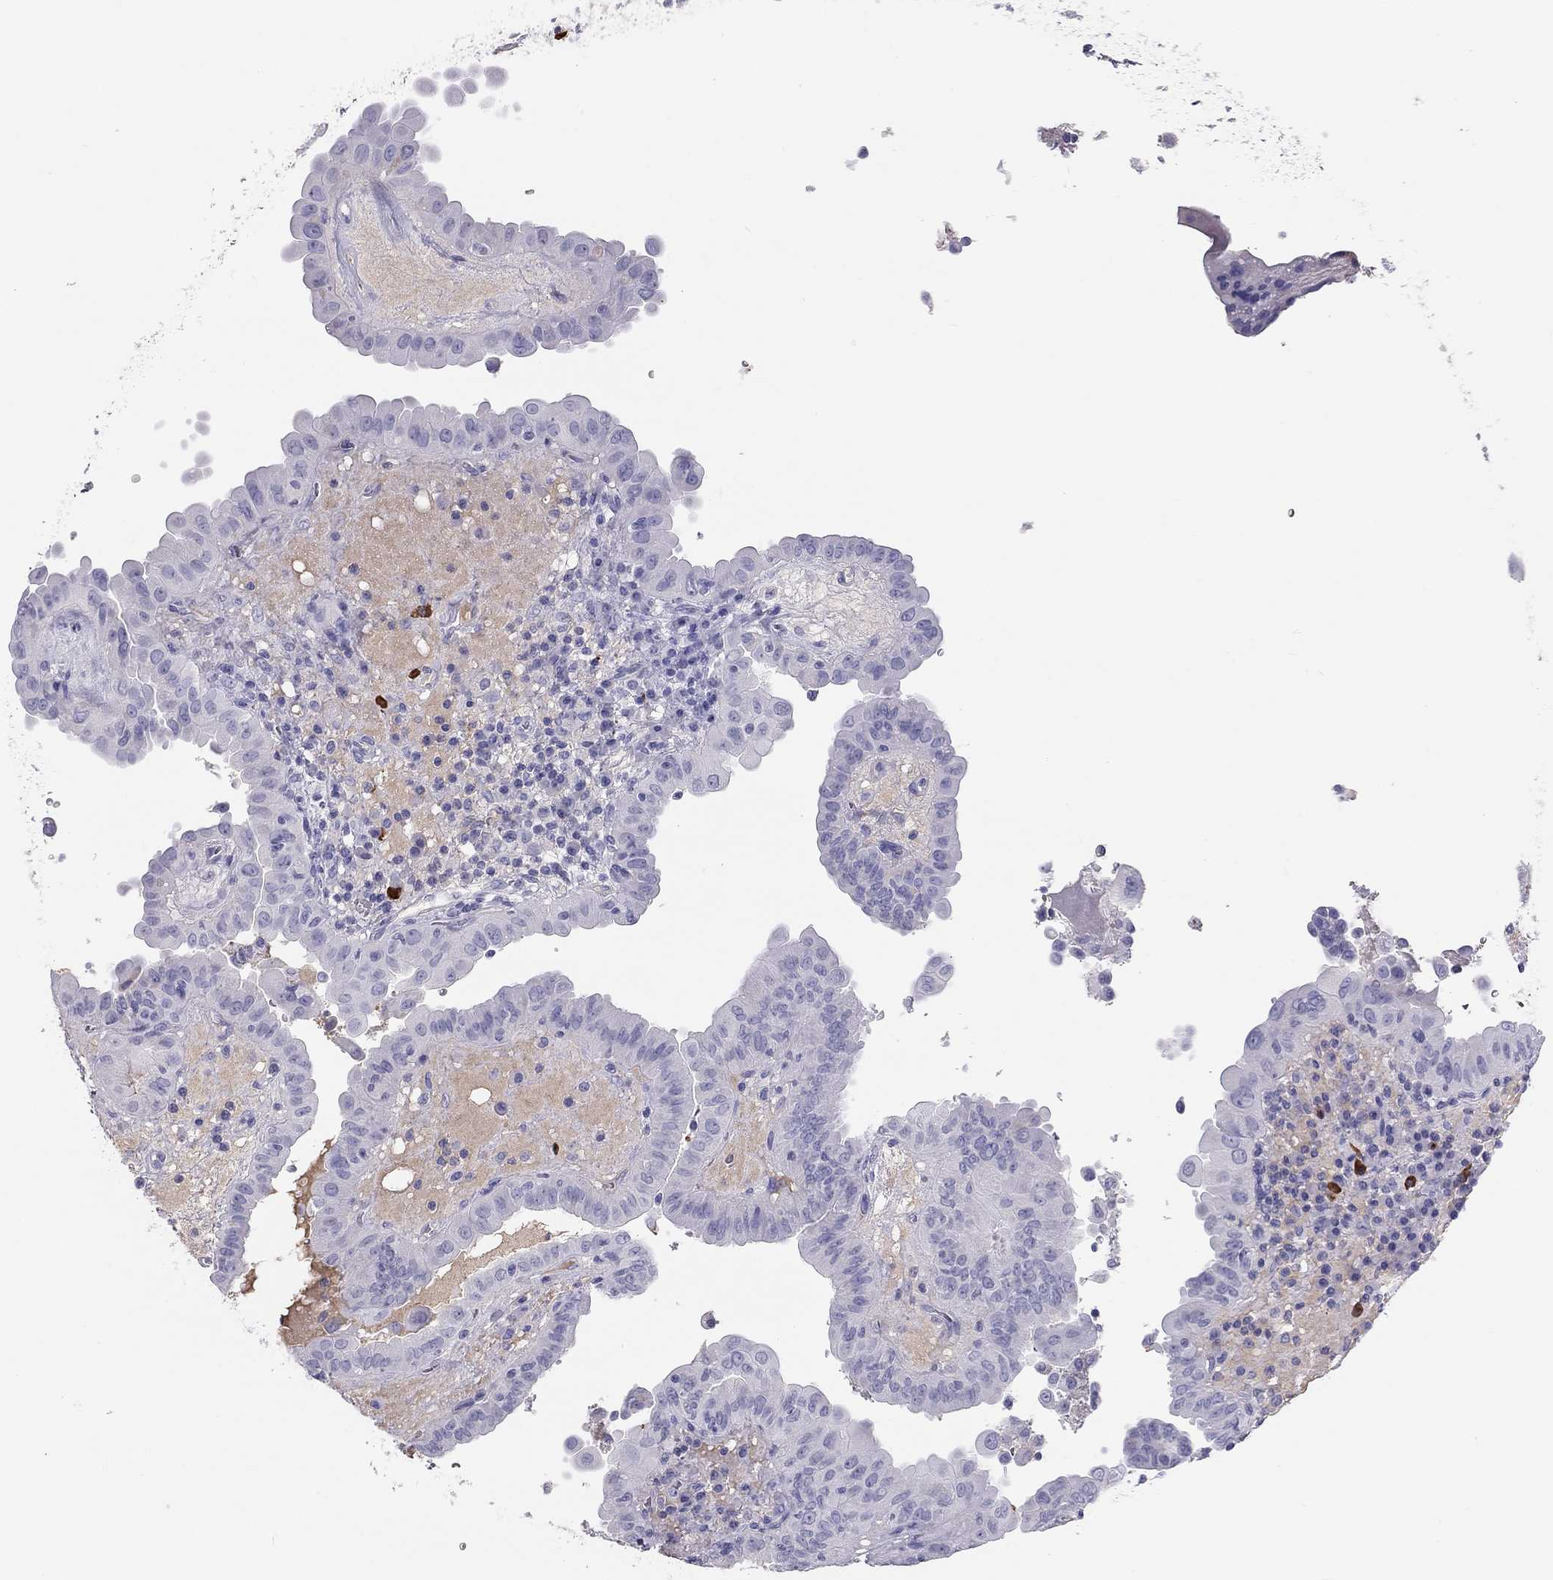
{"staining": {"intensity": "negative", "quantity": "none", "location": "none"}, "tissue": "thyroid cancer", "cell_type": "Tumor cells", "image_type": "cancer", "snomed": [{"axis": "morphology", "description": "Papillary adenocarcinoma, NOS"}, {"axis": "topography", "description": "Thyroid gland"}], "caption": "Image shows no protein expression in tumor cells of thyroid papillary adenocarcinoma tissue.", "gene": "KLRG1", "patient": {"sex": "female", "age": 37}}